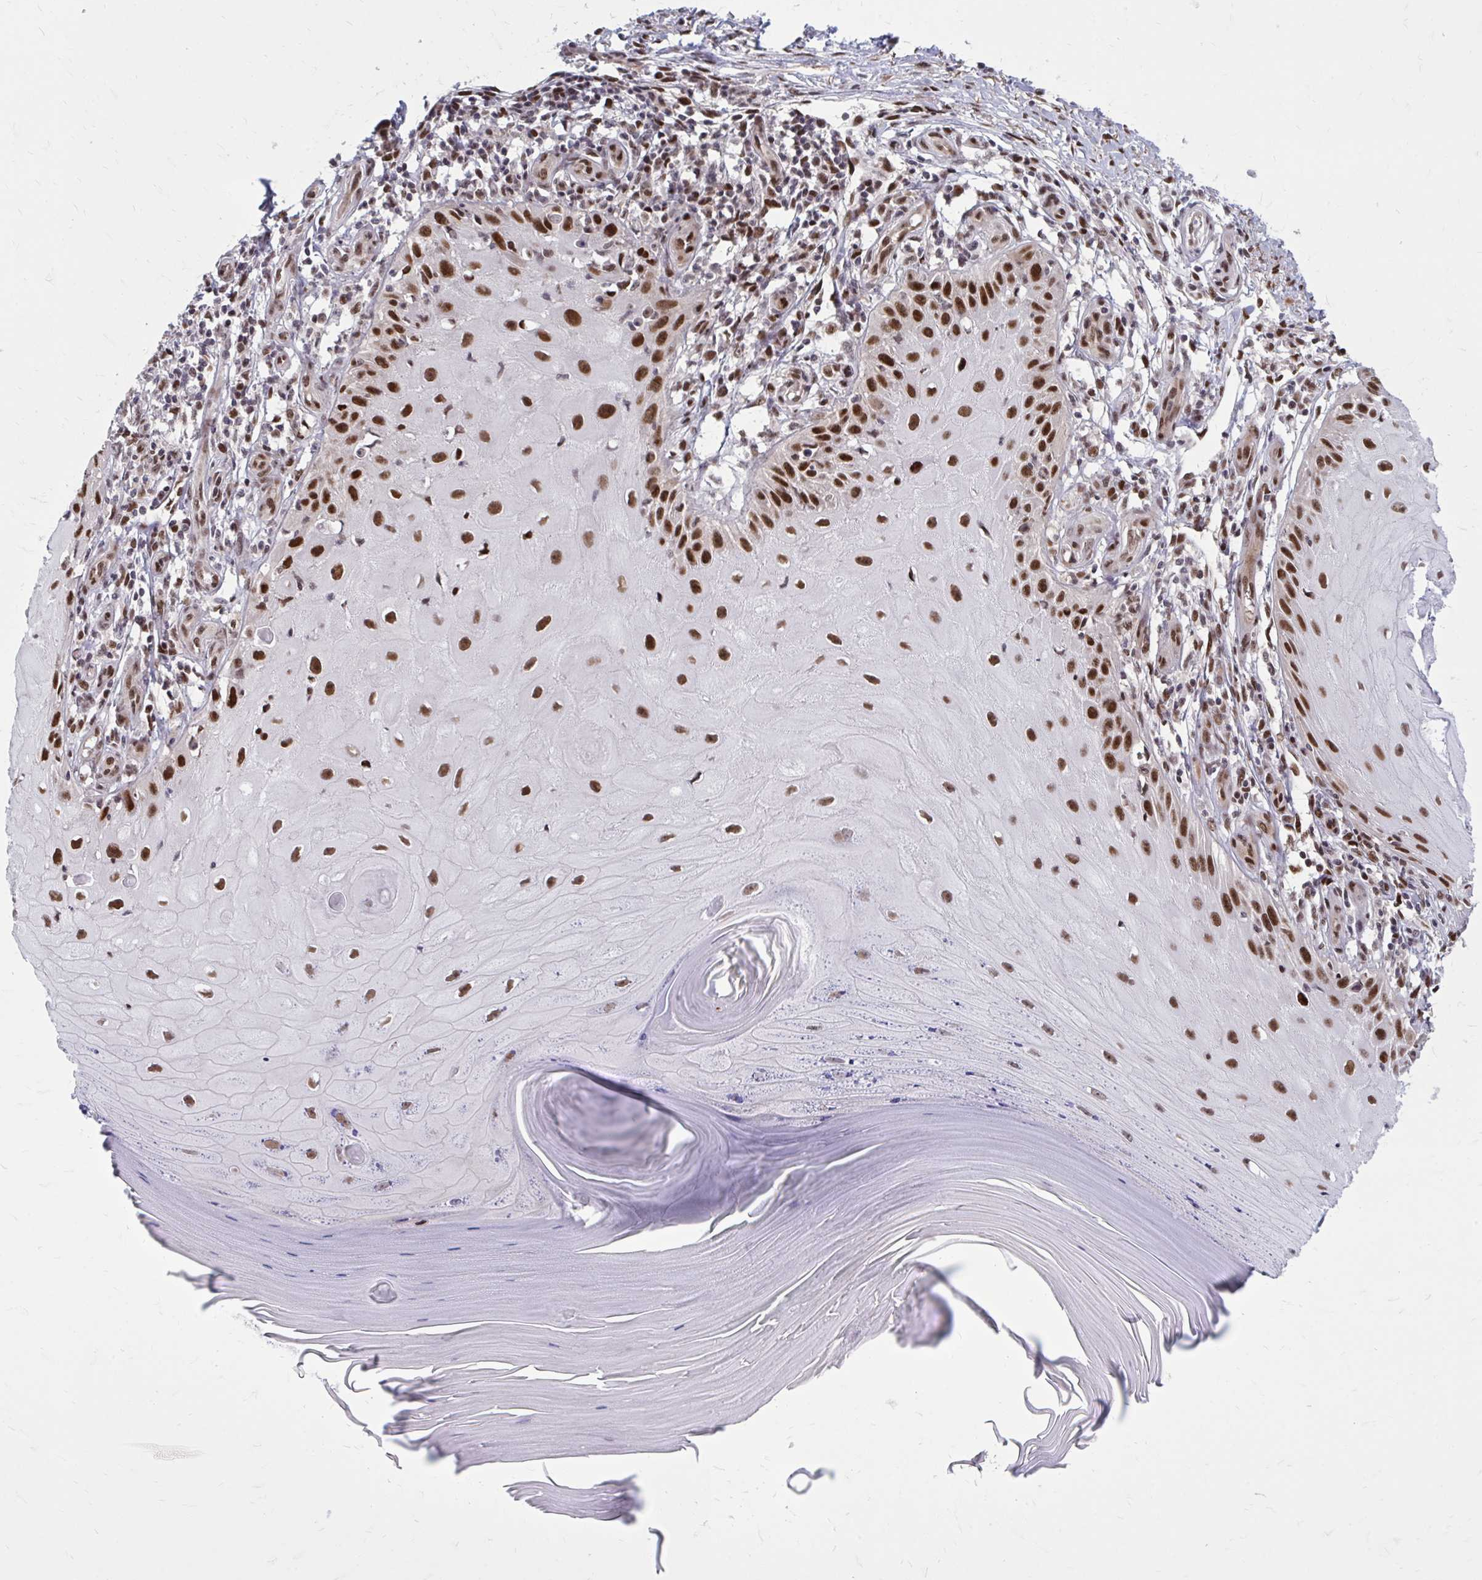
{"staining": {"intensity": "strong", "quantity": ">75%", "location": "nuclear"}, "tissue": "skin cancer", "cell_type": "Tumor cells", "image_type": "cancer", "snomed": [{"axis": "morphology", "description": "Squamous cell carcinoma, NOS"}, {"axis": "topography", "description": "Skin"}], "caption": "DAB immunohistochemical staining of skin cancer demonstrates strong nuclear protein staining in approximately >75% of tumor cells.", "gene": "PSME4", "patient": {"sex": "female", "age": 77}}